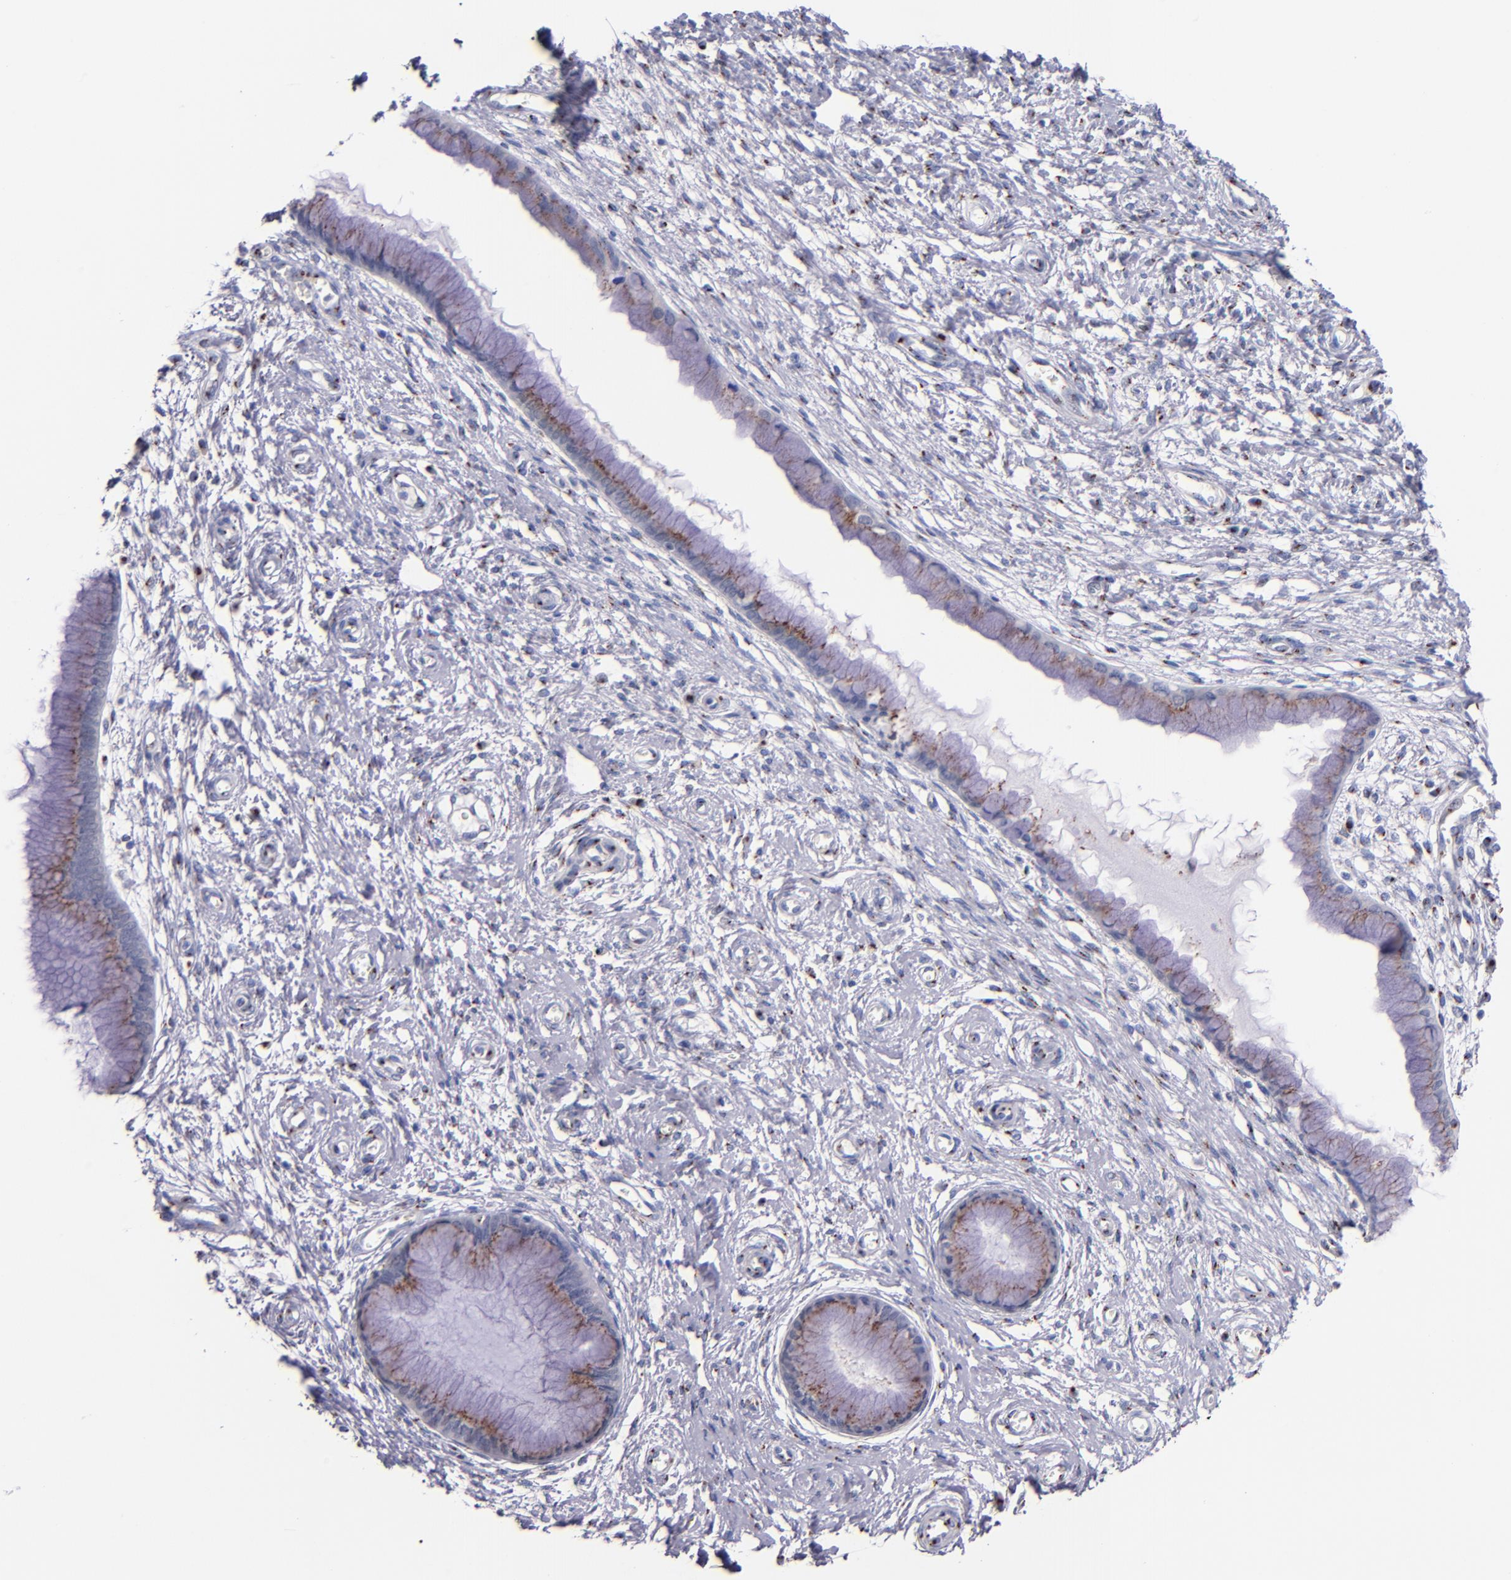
{"staining": {"intensity": "moderate", "quantity": ">75%", "location": "cytoplasmic/membranous"}, "tissue": "cervix", "cell_type": "Glandular cells", "image_type": "normal", "snomed": [{"axis": "morphology", "description": "Normal tissue, NOS"}, {"axis": "topography", "description": "Cervix"}], "caption": "Protein expression analysis of benign cervix displays moderate cytoplasmic/membranous expression in approximately >75% of glandular cells. (IHC, brightfield microscopy, high magnification).", "gene": "GOLIM4", "patient": {"sex": "female", "age": 55}}